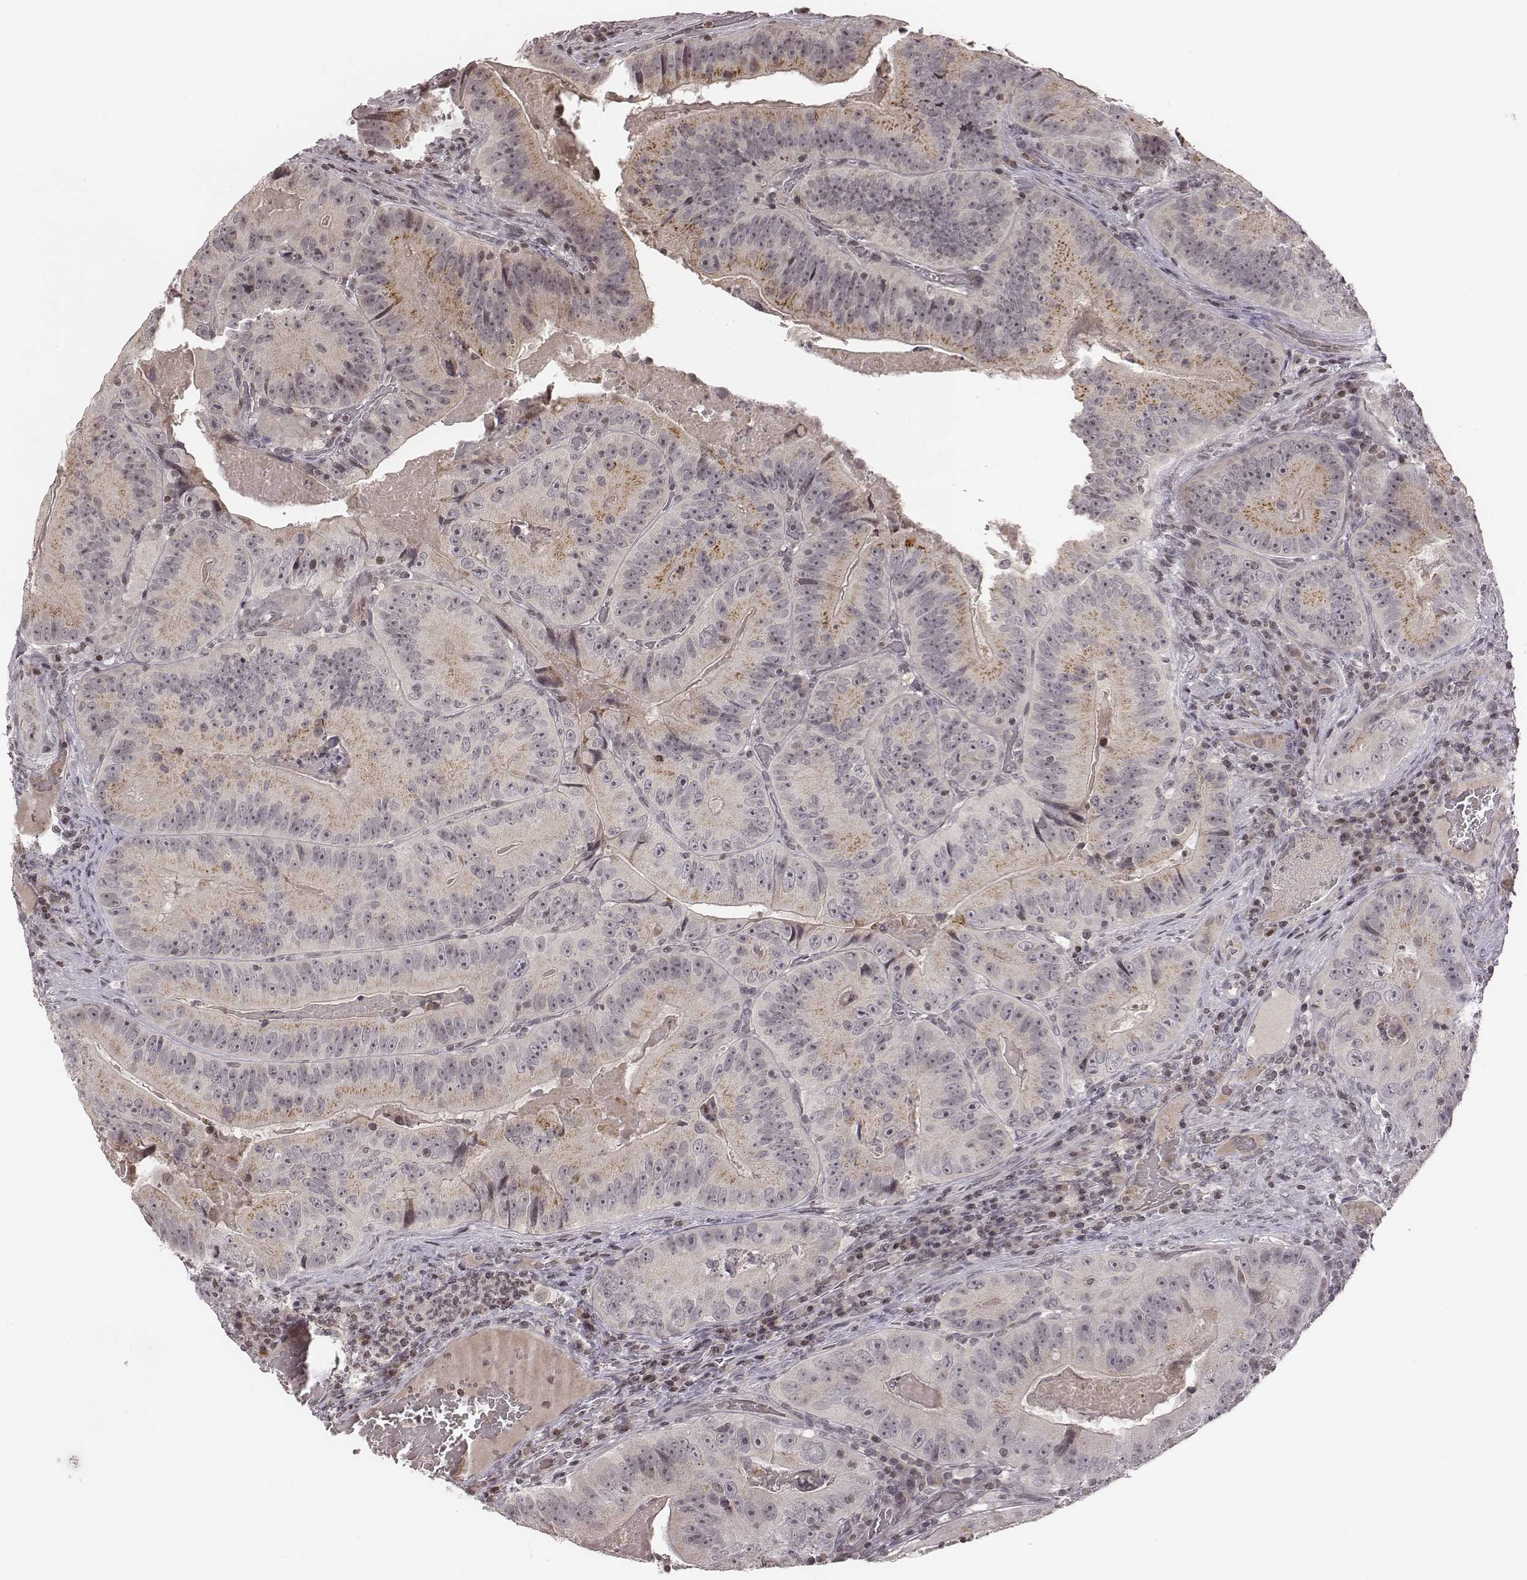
{"staining": {"intensity": "moderate", "quantity": "<25%", "location": "cytoplasmic/membranous"}, "tissue": "colorectal cancer", "cell_type": "Tumor cells", "image_type": "cancer", "snomed": [{"axis": "morphology", "description": "Adenocarcinoma, NOS"}, {"axis": "topography", "description": "Colon"}], "caption": "Immunohistochemistry image of neoplastic tissue: colorectal cancer stained using immunohistochemistry displays low levels of moderate protein expression localized specifically in the cytoplasmic/membranous of tumor cells, appearing as a cytoplasmic/membranous brown color.", "gene": "GRM4", "patient": {"sex": "female", "age": 86}}